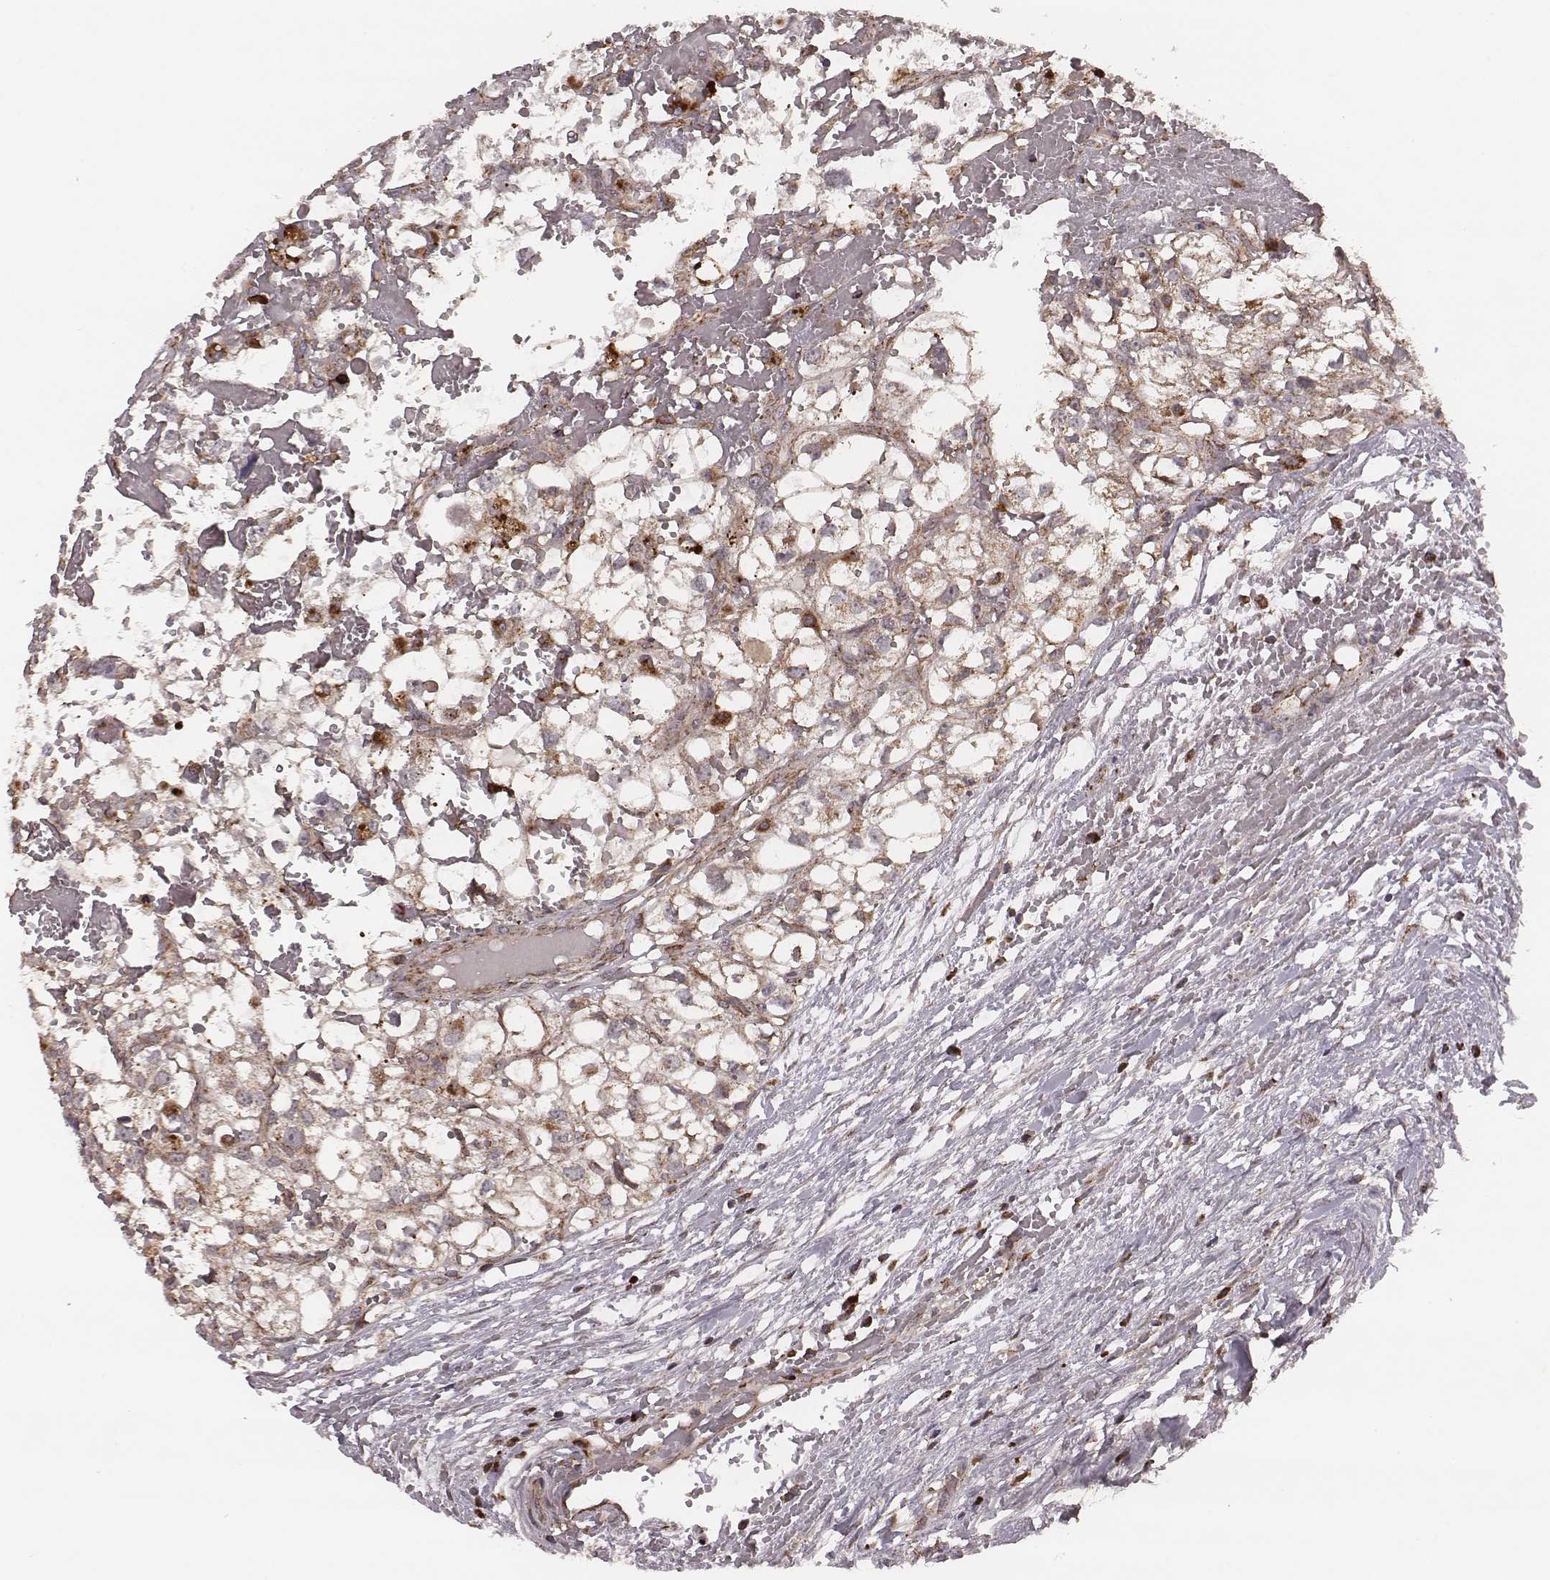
{"staining": {"intensity": "moderate", "quantity": "<25%", "location": "cytoplasmic/membranous"}, "tissue": "renal cancer", "cell_type": "Tumor cells", "image_type": "cancer", "snomed": [{"axis": "morphology", "description": "Adenocarcinoma, NOS"}, {"axis": "topography", "description": "Kidney"}], "caption": "Brown immunohistochemical staining in renal cancer (adenocarcinoma) shows moderate cytoplasmic/membranous staining in approximately <25% of tumor cells.", "gene": "ZDHHC21", "patient": {"sex": "male", "age": 56}}